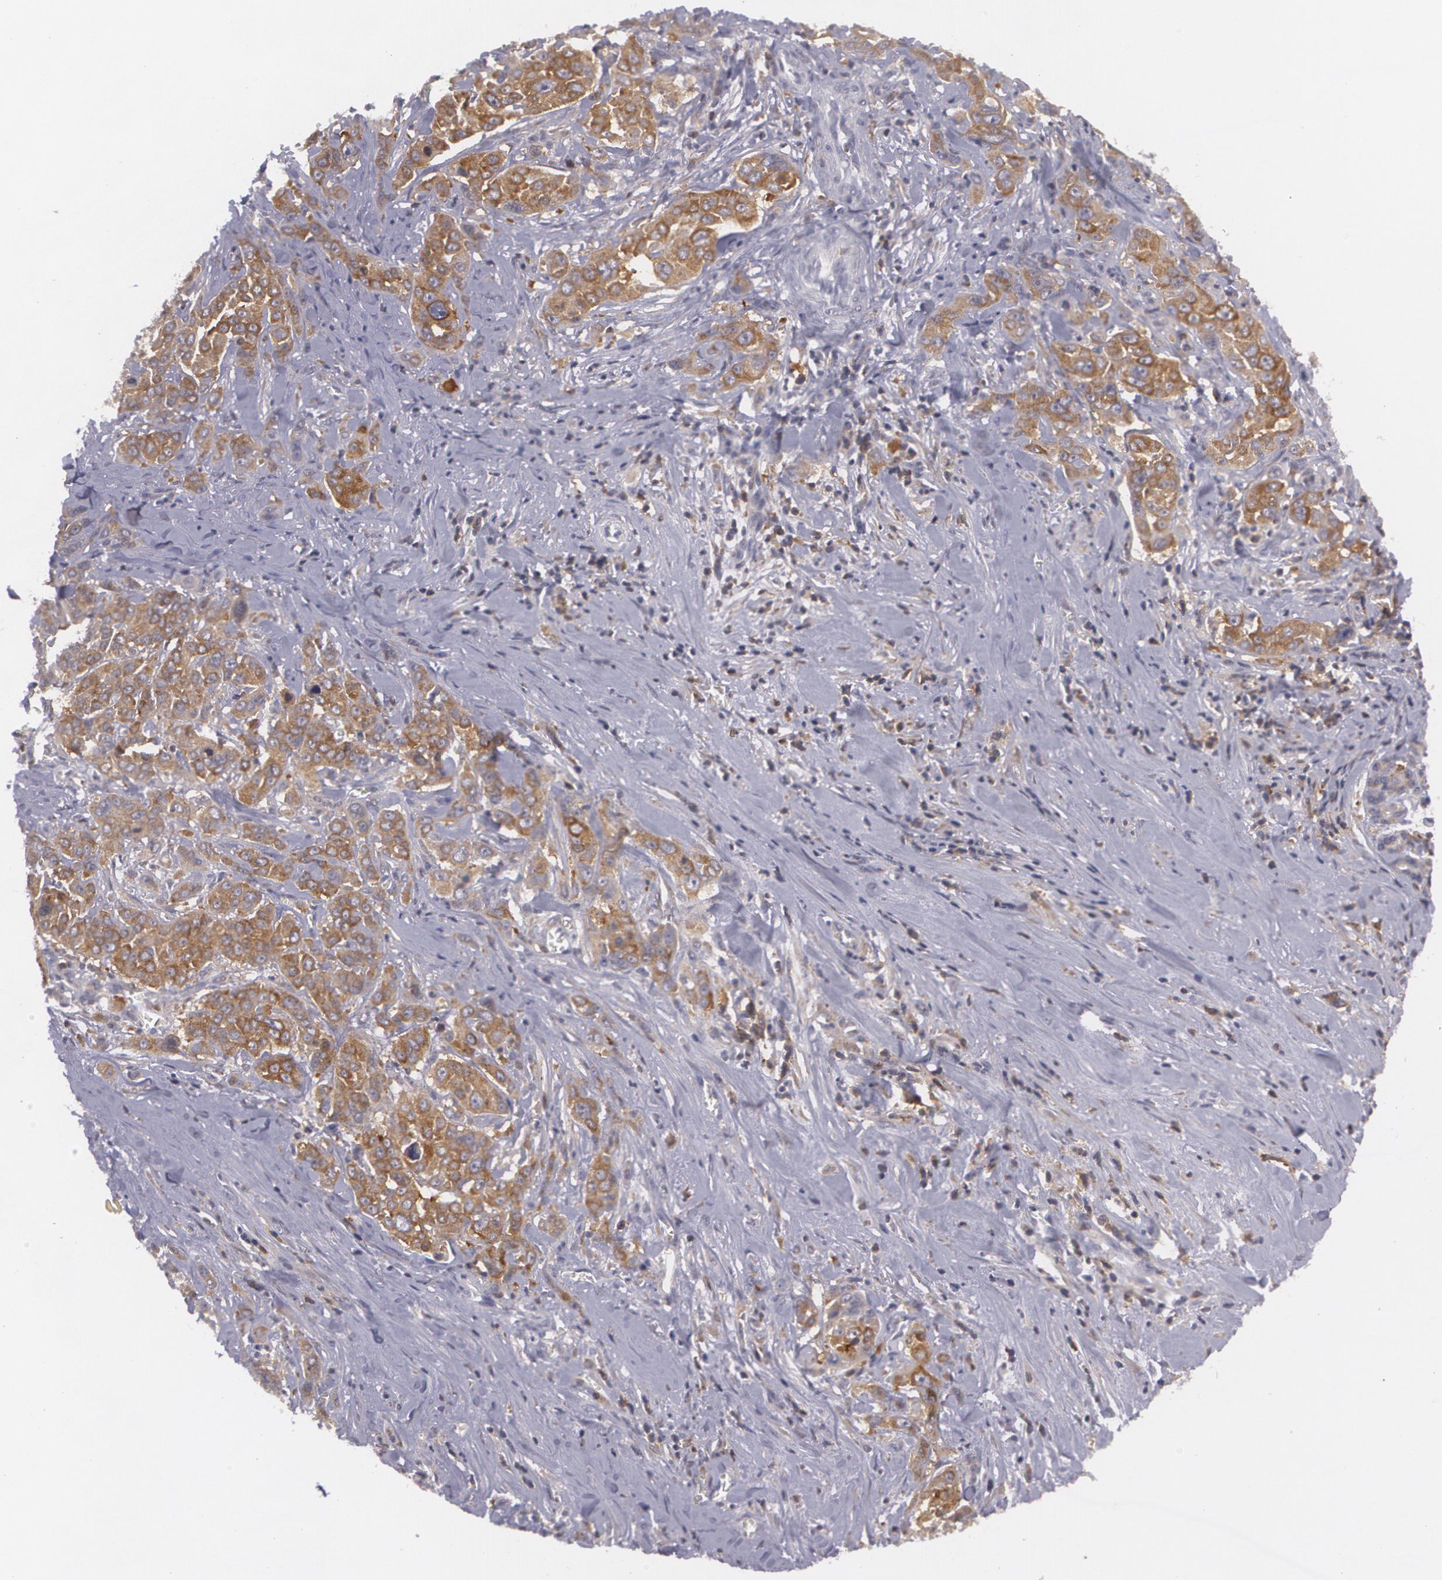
{"staining": {"intensity": "moderate", "quantity": ">75%", "location": "cytoplasmic/membranous"}, "tissue": "pancreatic cancer", "cell_type": "Tumor cells", "image_type": "cancer", "snomed": [{"axis": "morphology", "description": "Adenocarcinoma, NOS"}, {"axis": "topography", "description": "Pancreas"}], "caption": "Pancreatic cancer tissue exhibits moderate cytoplasmic/membranous positivity in approximately >75% of tumor cells Nuclei are stained in blue.", "gene": "BIN1", "patient": {"sex": "female", "age": 52}}